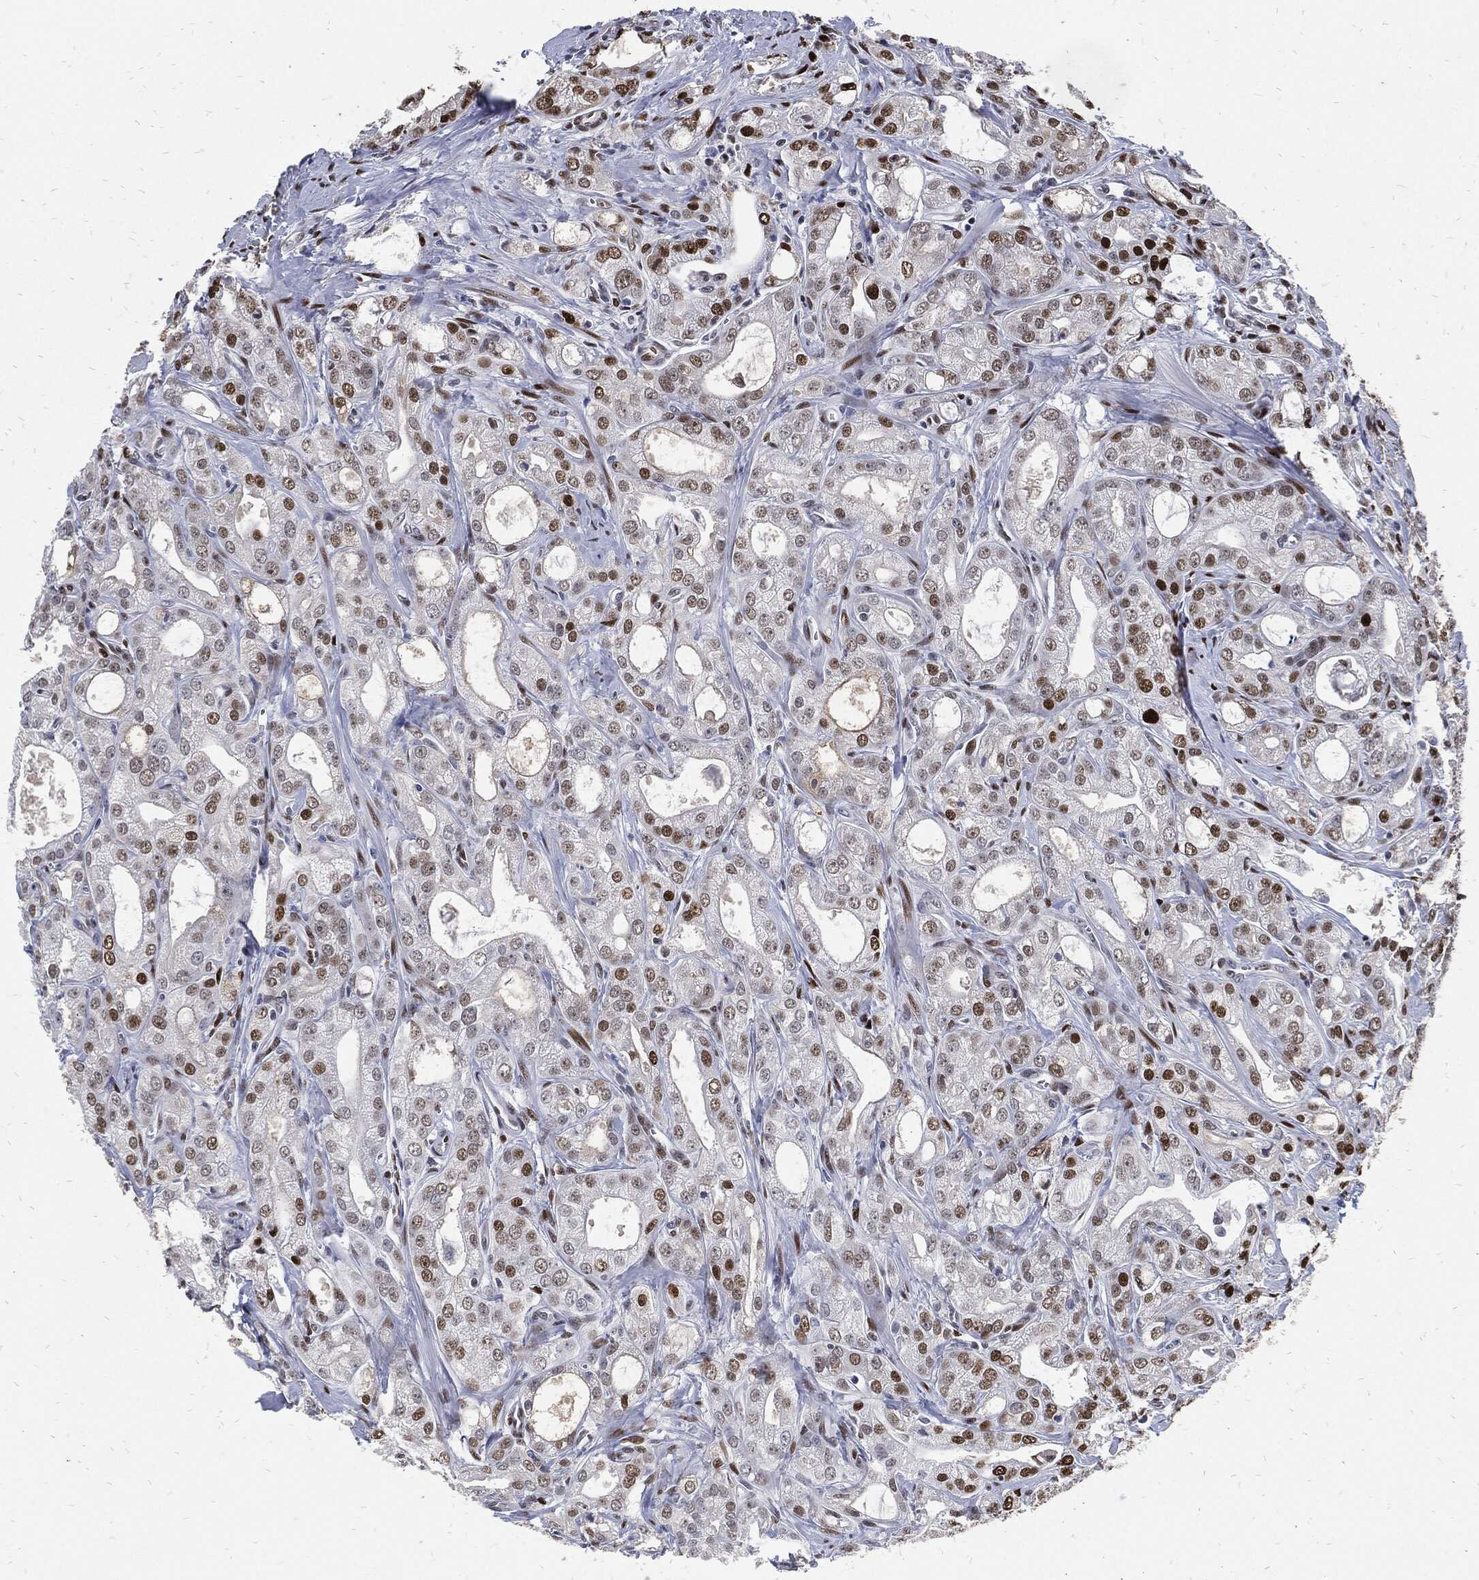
{"staining": {"intensity": "strong", "quantity": "<25%", "location": "nuclear"}, "tissue": "prostate cancer", "cell_type": "Tumor cells", "image_type": "cancer", "snomed": [{"axis": "morphology", "description": "Adenocarcinoma, NOS"}, {"axis": "morphology", "description": "Adenocarcinoma, High grade"}, {"axis": "topography", "description": "Prostate"}], "caption": "Immunohistochemistry histopathology image of neoplastic tissue: prostate cancer (adenocarcinoma) stained using immunohistochemistry demonstrates medium levels of strong protein expression localized specifically in the nuclear of tumor cells, appearing as a nuclear brown color.", "gene": "JUN", "patient": {"sex": "male", "age": 70}}